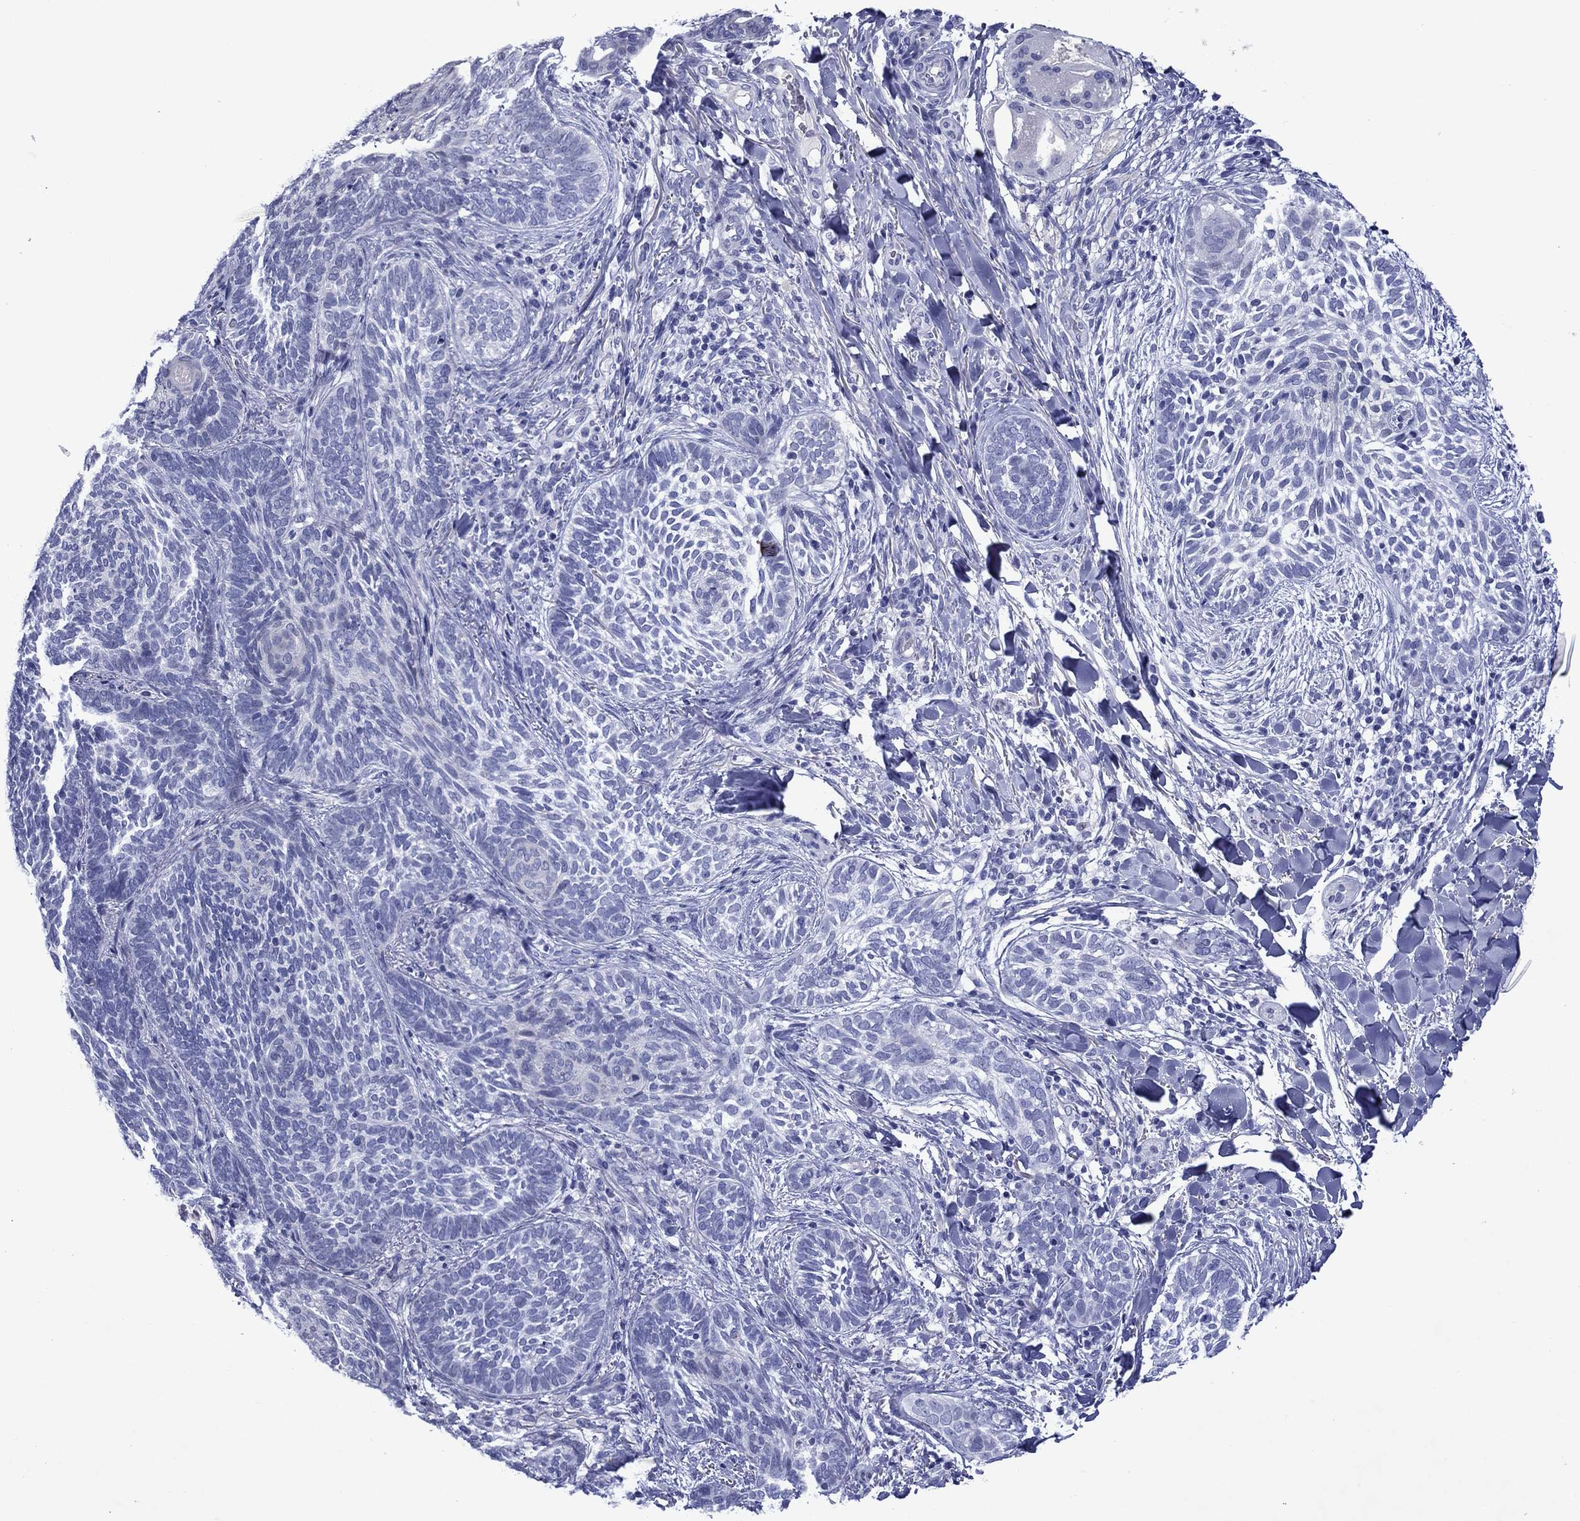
{"staining": {"intensity": "negative", "quantity": "none", "location": "none"}, "tissue": "skin cancer", "cell_type": "Tumor cells", "image_type": "cancer", "snomed": [{"axis": "morphology", "description": "Normal tissue, NOS"}, {"axis": "morphology", "description": "Basal cell carcinoma"}, {"axis": "topography", "description": "Skin"}], "caption": "There is no significant expression in tumor cells of skin cancer.", "gene": "PIWIL1", "patient": {"sex": "male", "age": 46}}